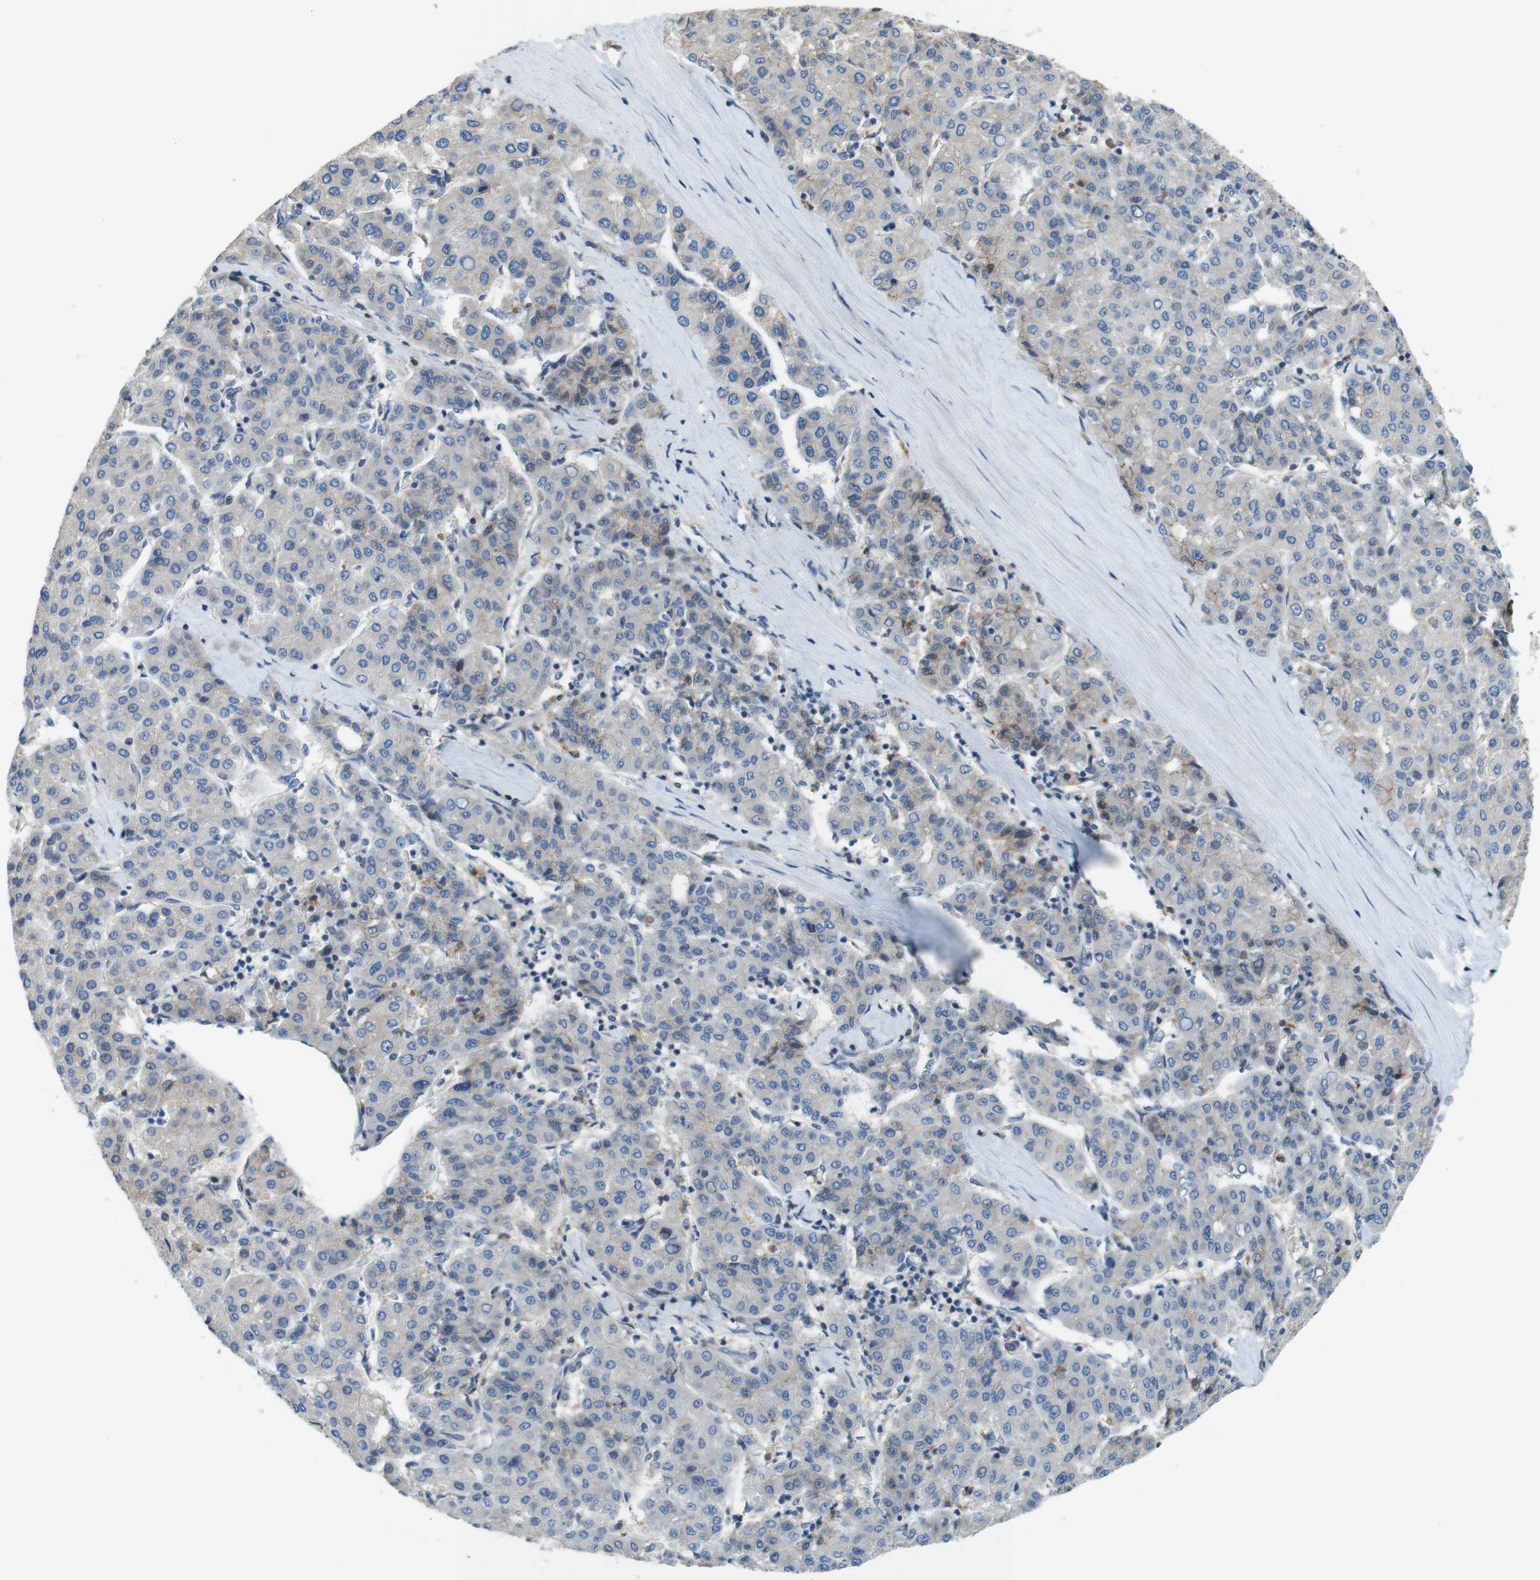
{"staining": {"intensity": "negative", "quantity": "none", "location": "none"}, "tissue": "liver cancer", "cell_type": "Tumor cells", "image_type": "cancer", "snomed": [{"axis": "morphology", "description": "Carcinoma, Hepatocellular, NOS"}, {"axis": "topography", "description": "Liver"}], "caption": "Hepatocellular carcinoma (liver) was stained to show a protein in brown. There is no significant staining in tumor cells.", "gene": "PCDH10", "patient": {"sex": "male", "age": 65}}